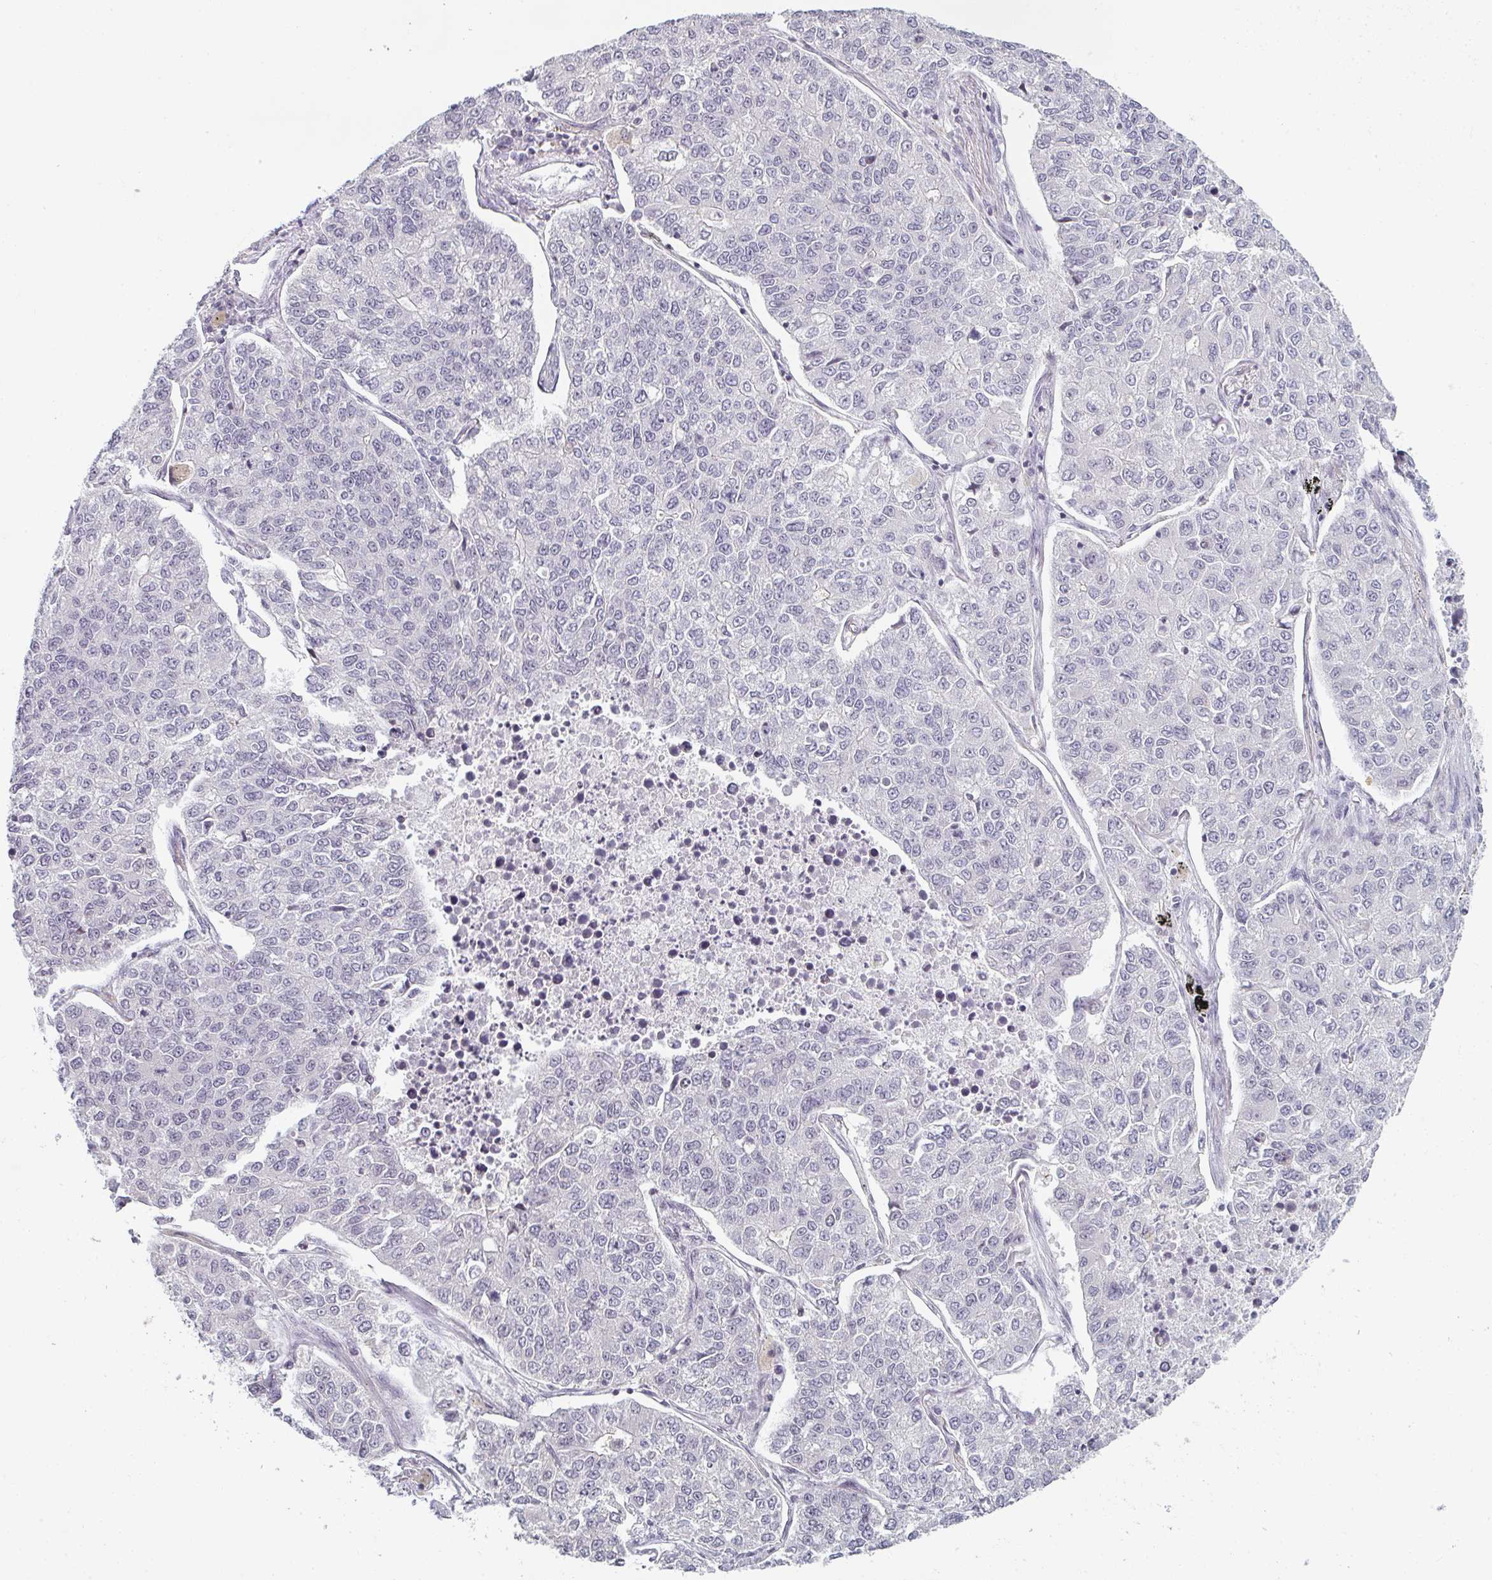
{"staining": {"intensity": "negative", "quantity": "none", "location": "none"}, "tissue": "lung cancer", "cell_type": "Tumor cells", "image_type": "cancer", "snomed": [{"axis": "morphology", "description": "Adenocarcinoma, NOS"}, {"axis": "topography", "description": "Lung"}], "caption": "Immunohistochemical staining of lung cancer exhibits no significant staining in tumor cells. (DAB (3,3'-diaminobenzidine) immunohistochemistry (IHC) with hematoxylin counter stain).", "gene": "RBBP6", "patient": {"sex": "male", "age": 49}}